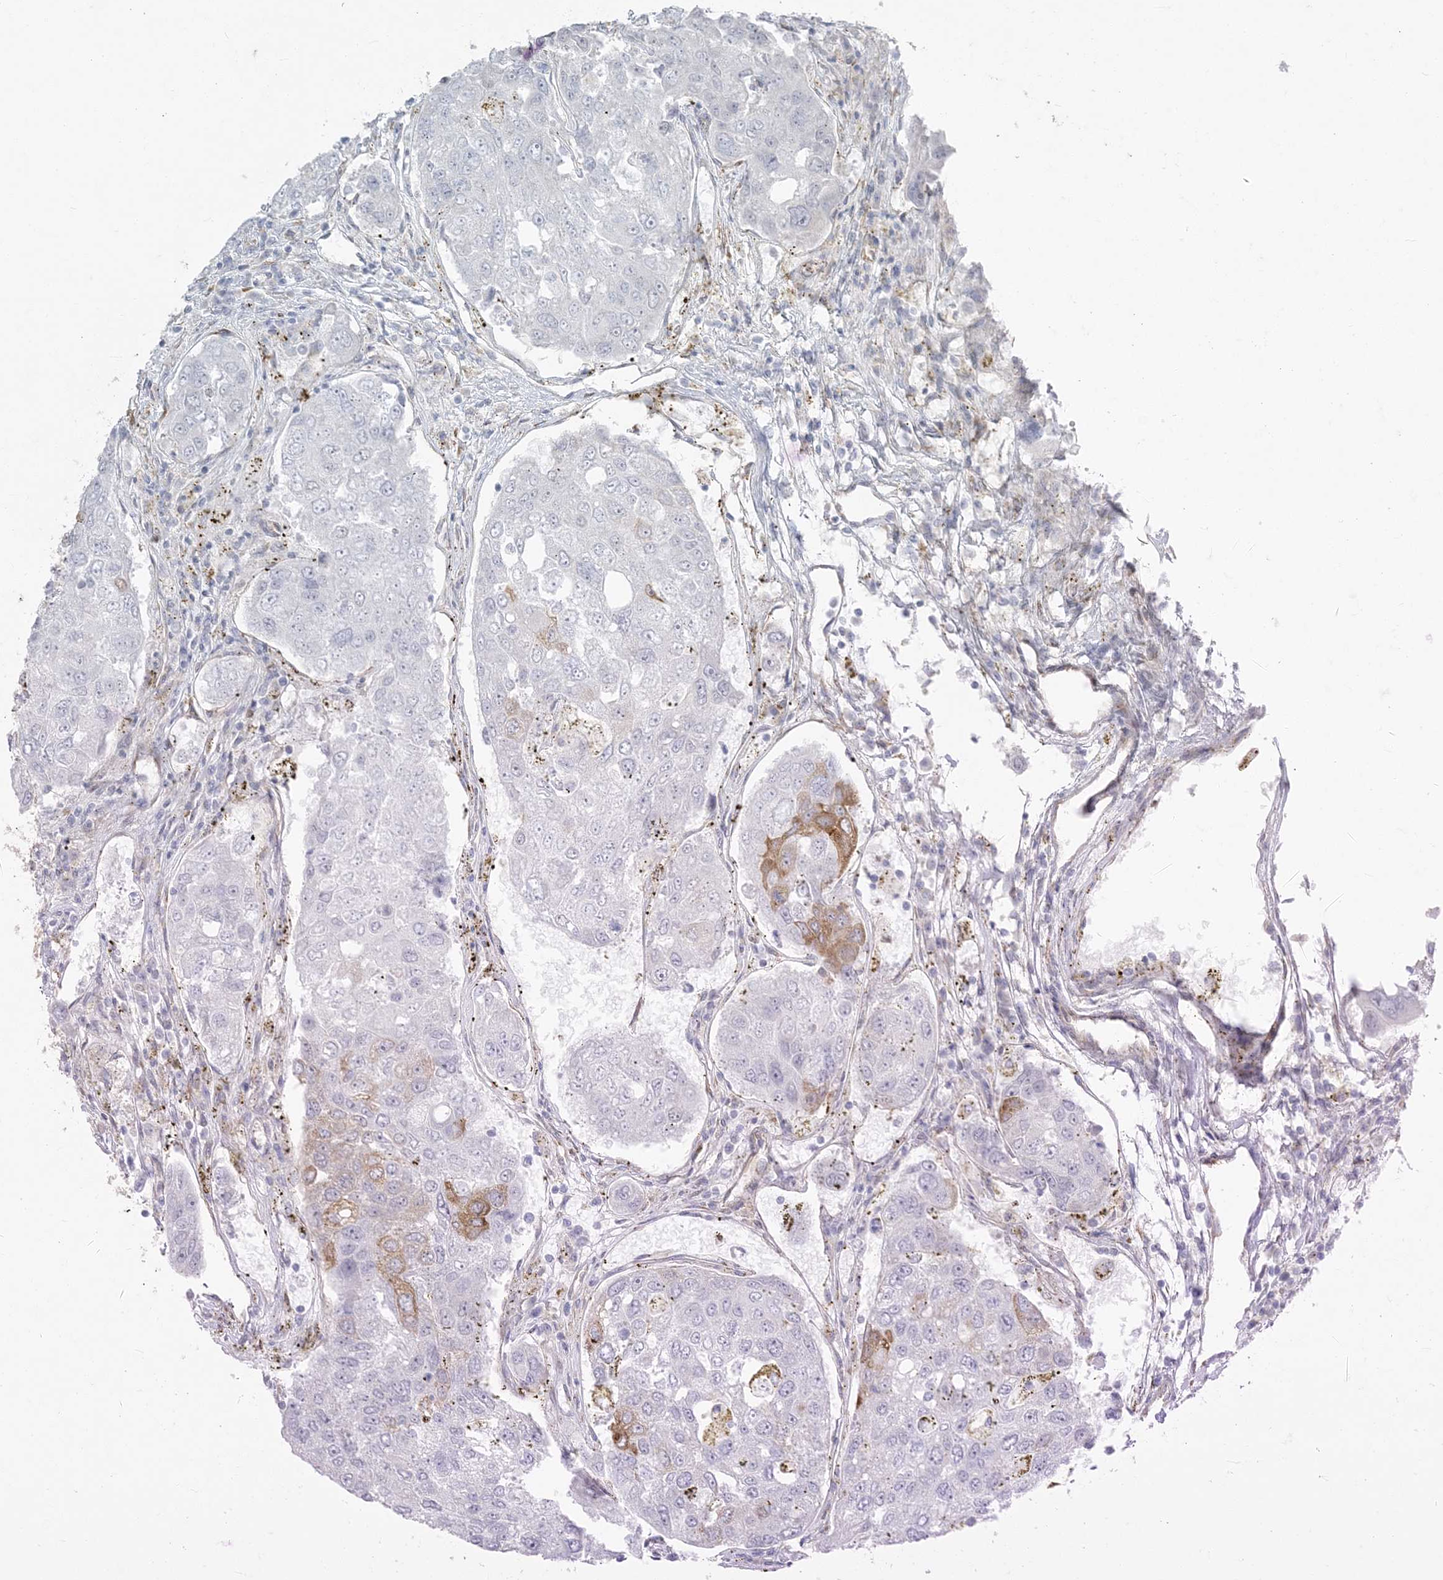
{"staining": {"intensity": "negative", "quantity": "none", "location": "none"}, "tissue": "urothelial cancer", "cell_type": "Tumor cells", "image_type": "cancer", "snomed": [{"axis": "morphology", "description": "Urothelial carcinoma, High grade"}, {"axis": "topography", "description": "Lymph node"}, {"axis": "topography", "description": "Urinary bladder"}], "caption": "Urothelial carcinoma (high-grade) was stained to show a protein in brown. There is no significant positivity in tumor cells.", "gene": "ZC3H6", "patient": {"sex": "male", "age": 51}}